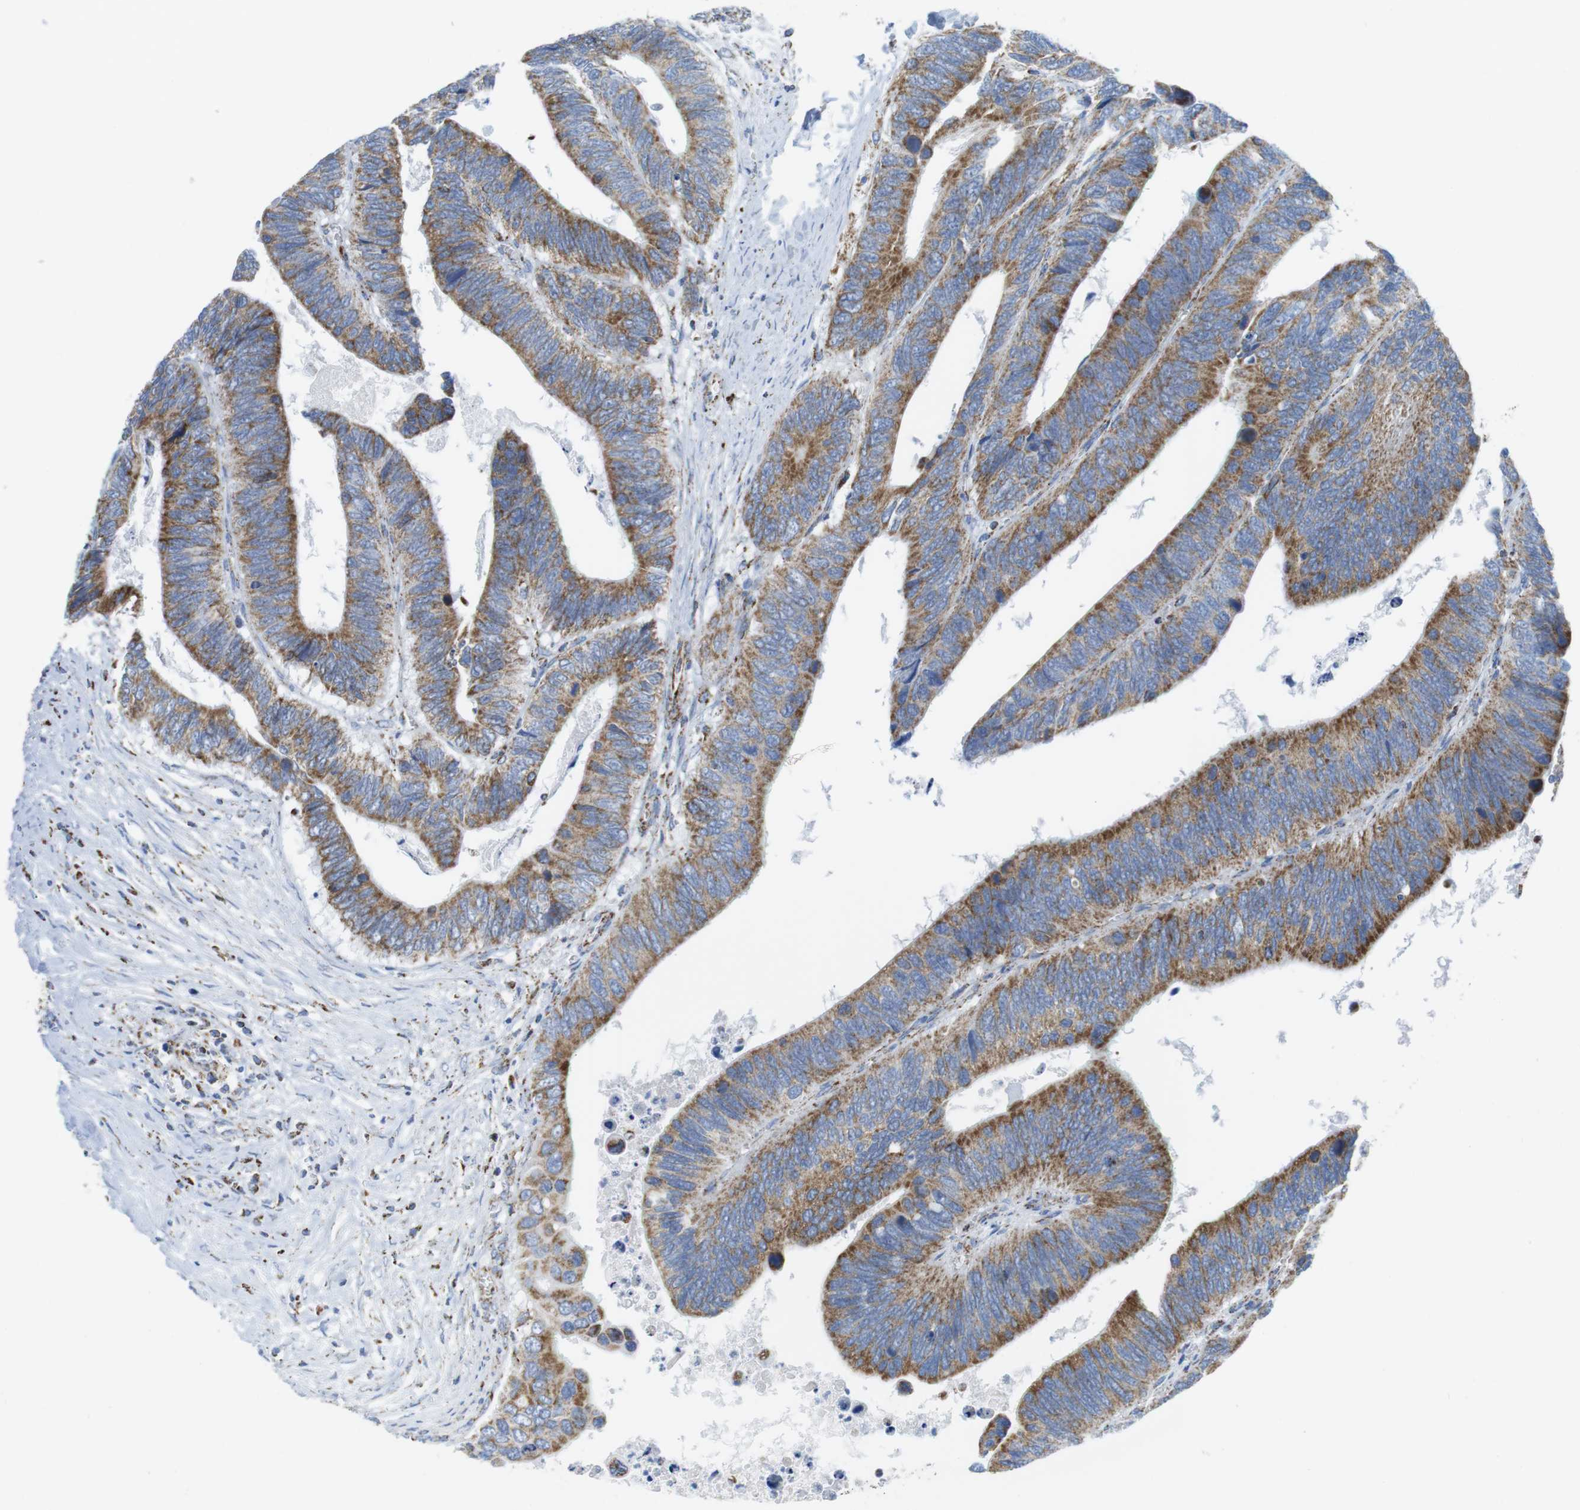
{"staining": {"intensity": "moderate", "quantity": ">75%", "location": "cytoplasmic/membranous"}, "tissue": "colorectal cancer", "cell_type": "Tumor cells", "image_type": "cancer", "snomed": [{"axis": "morphology", "description": "Adenocarcinoma, NOS"}, {"axis": "topography", "description": "Colon"}], "caption": "Colorectal cancer (adenocarcinoma) tissue exhibits moderate cytoplasmic/membranous positivity in about >75% of tumor cells The staining was performed using DAB, with brown indicating positive protein expression. Nuclei are stained blue with hematoxylin.", "gene": "ATP5PO", "patient": {"sex": "male", "age": 72}}